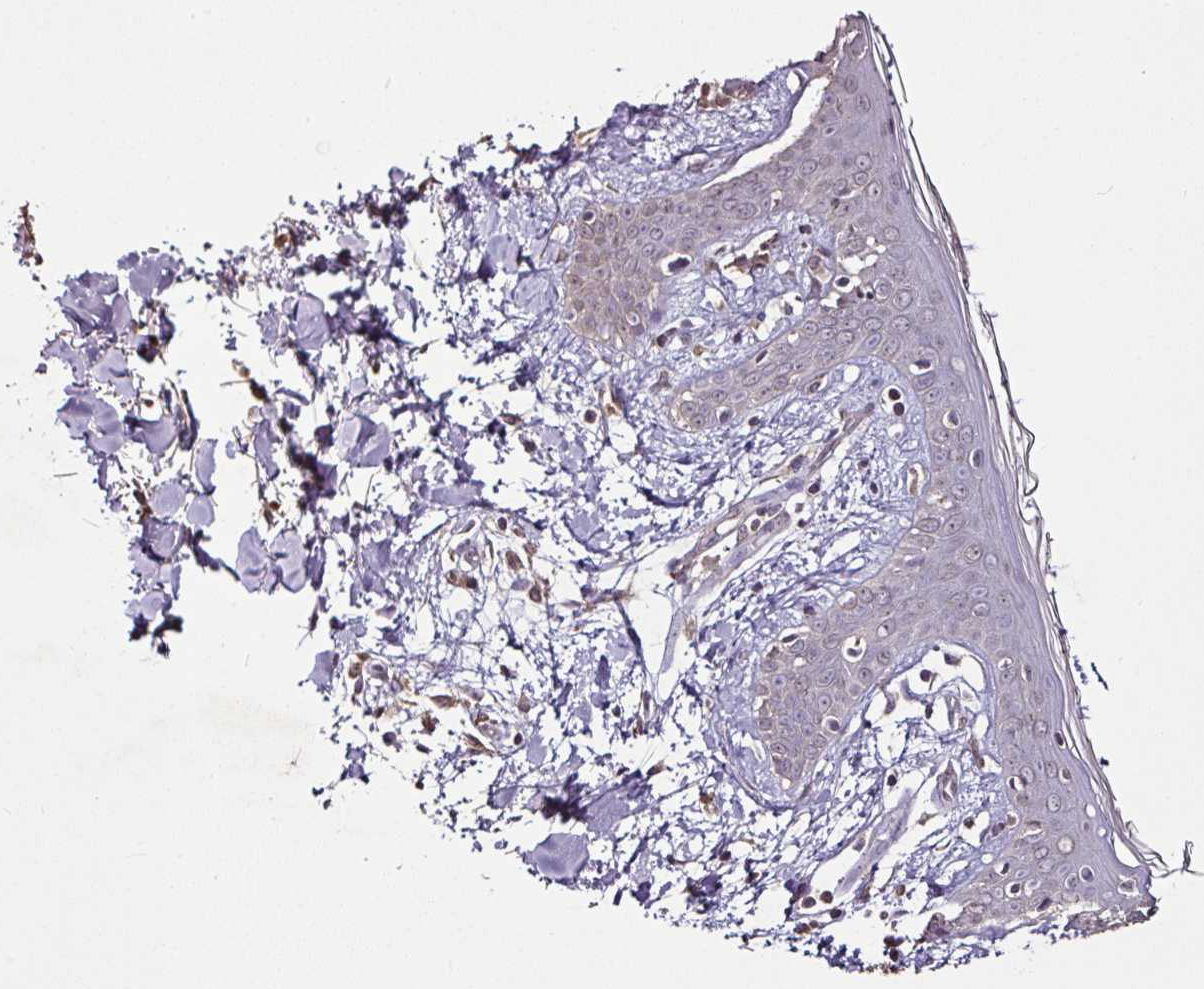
{"staining": {"intensity": "moderate", "quantity": "25%-75%", "location": "cytoplasmic/membranous"}, "tissue": "skin", "cell_type": "Fibroblasts", "image_type": "normal", "snomed": [{"axis": "morphology", "description": "Normal tissue, NOS"}, {"axis": "topography", "description": "Skin"}], "caption": "IHC (DAB (3,3'-diaminobenzidine)) staining of unremarkable skin reveals moderate cytoplasmic/membranous protein staining in about 25%-75% of fibroblasts.", "gene": "RPL38", "patient": {"sex": "female", "age": 34}}